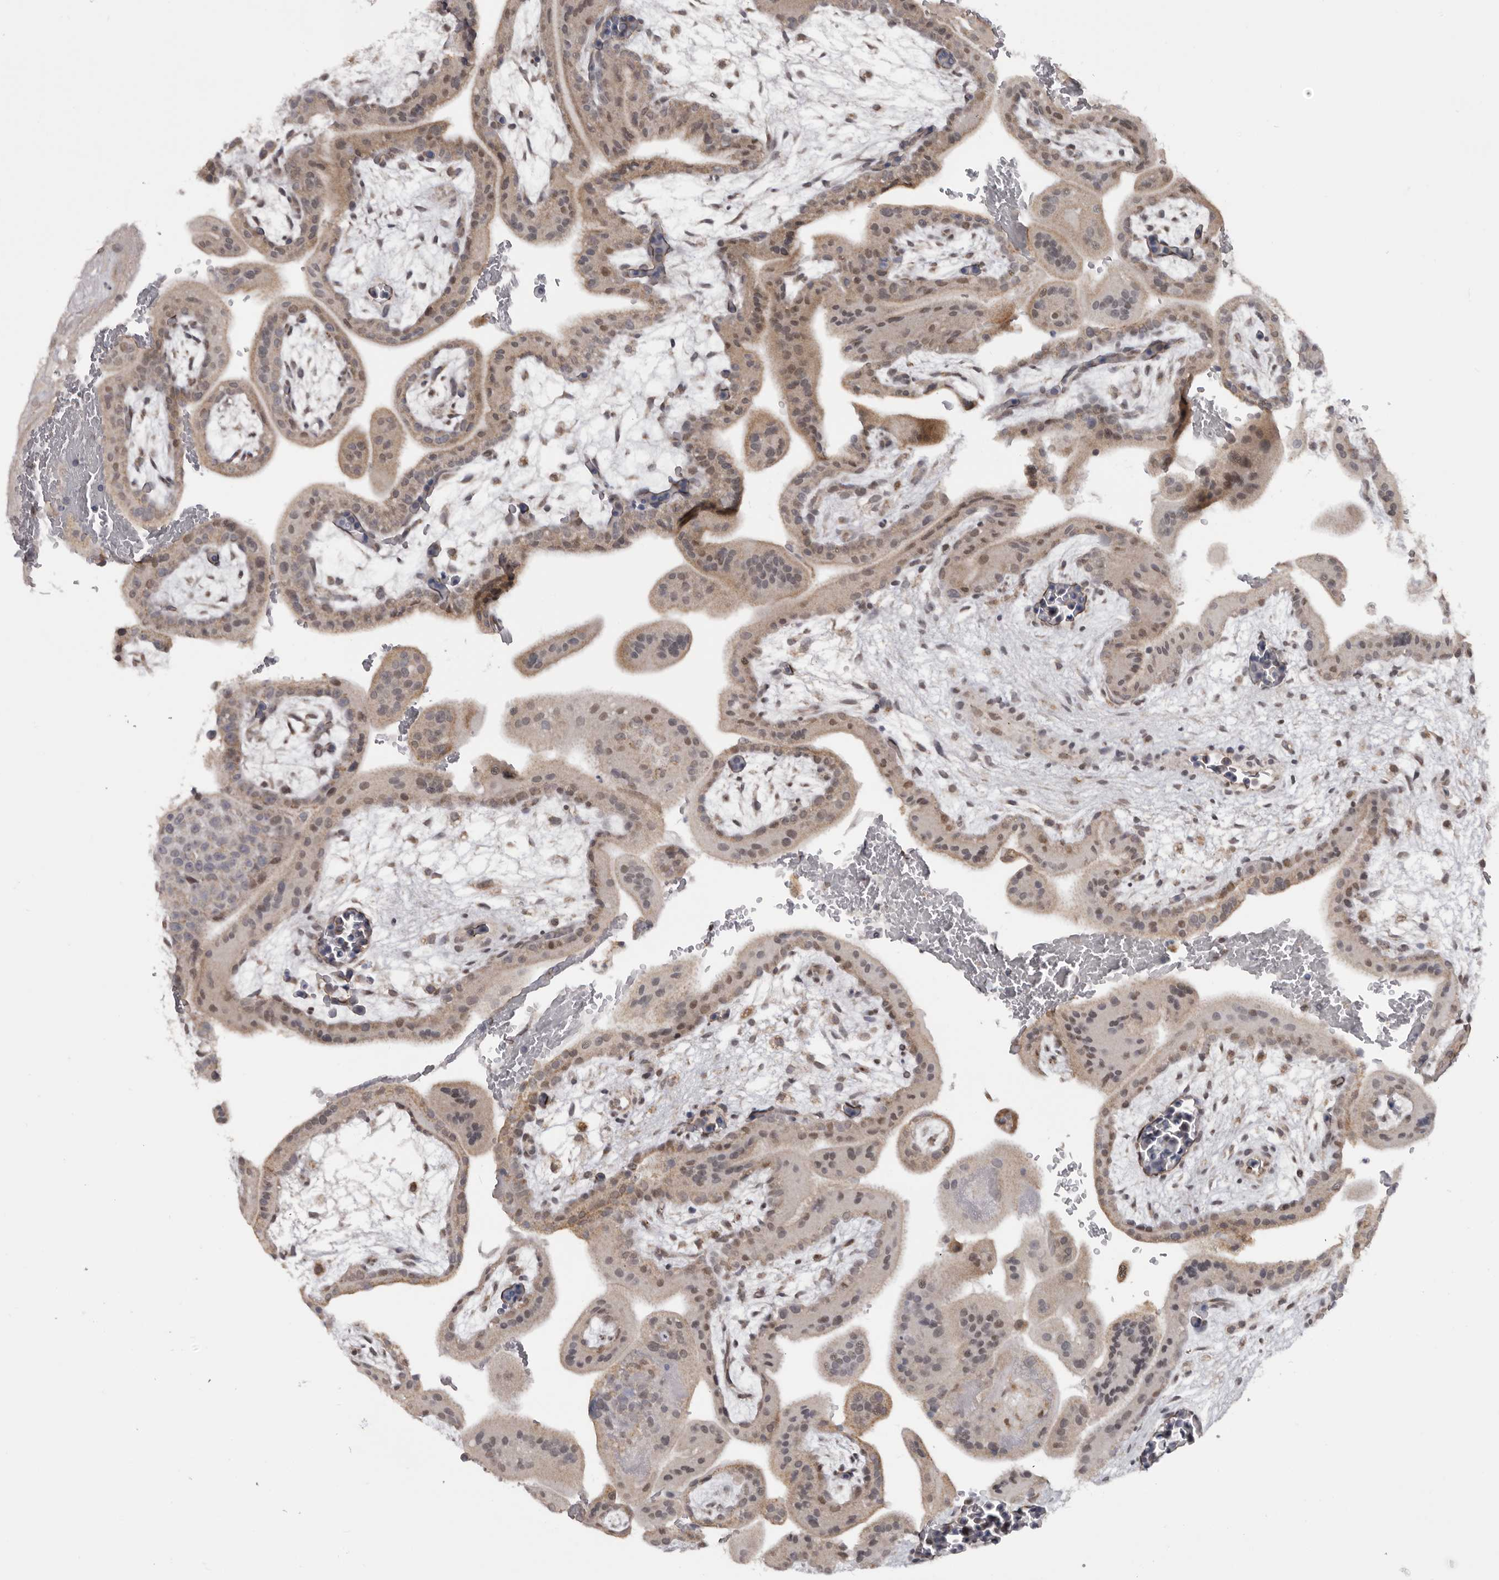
{"staining": {"intensity": "moderate", "quantity": ">75%", "location": "nuclear"}, "tissue": "placenta", "cell_type": "Decidual cells", "image_type": "normal", "snomed": [{"axis": "morphology", "description": "Normal tissue, NOS"}, {"axis": "topography", "description": "Placenta"}], "caption": "Protein expression analysis of normal placenta reveals moderate nuclear positivity in about >75% of decidual cells.", "gene": "MOGAT2", "patient": {"sex": "female", "age": 35}}